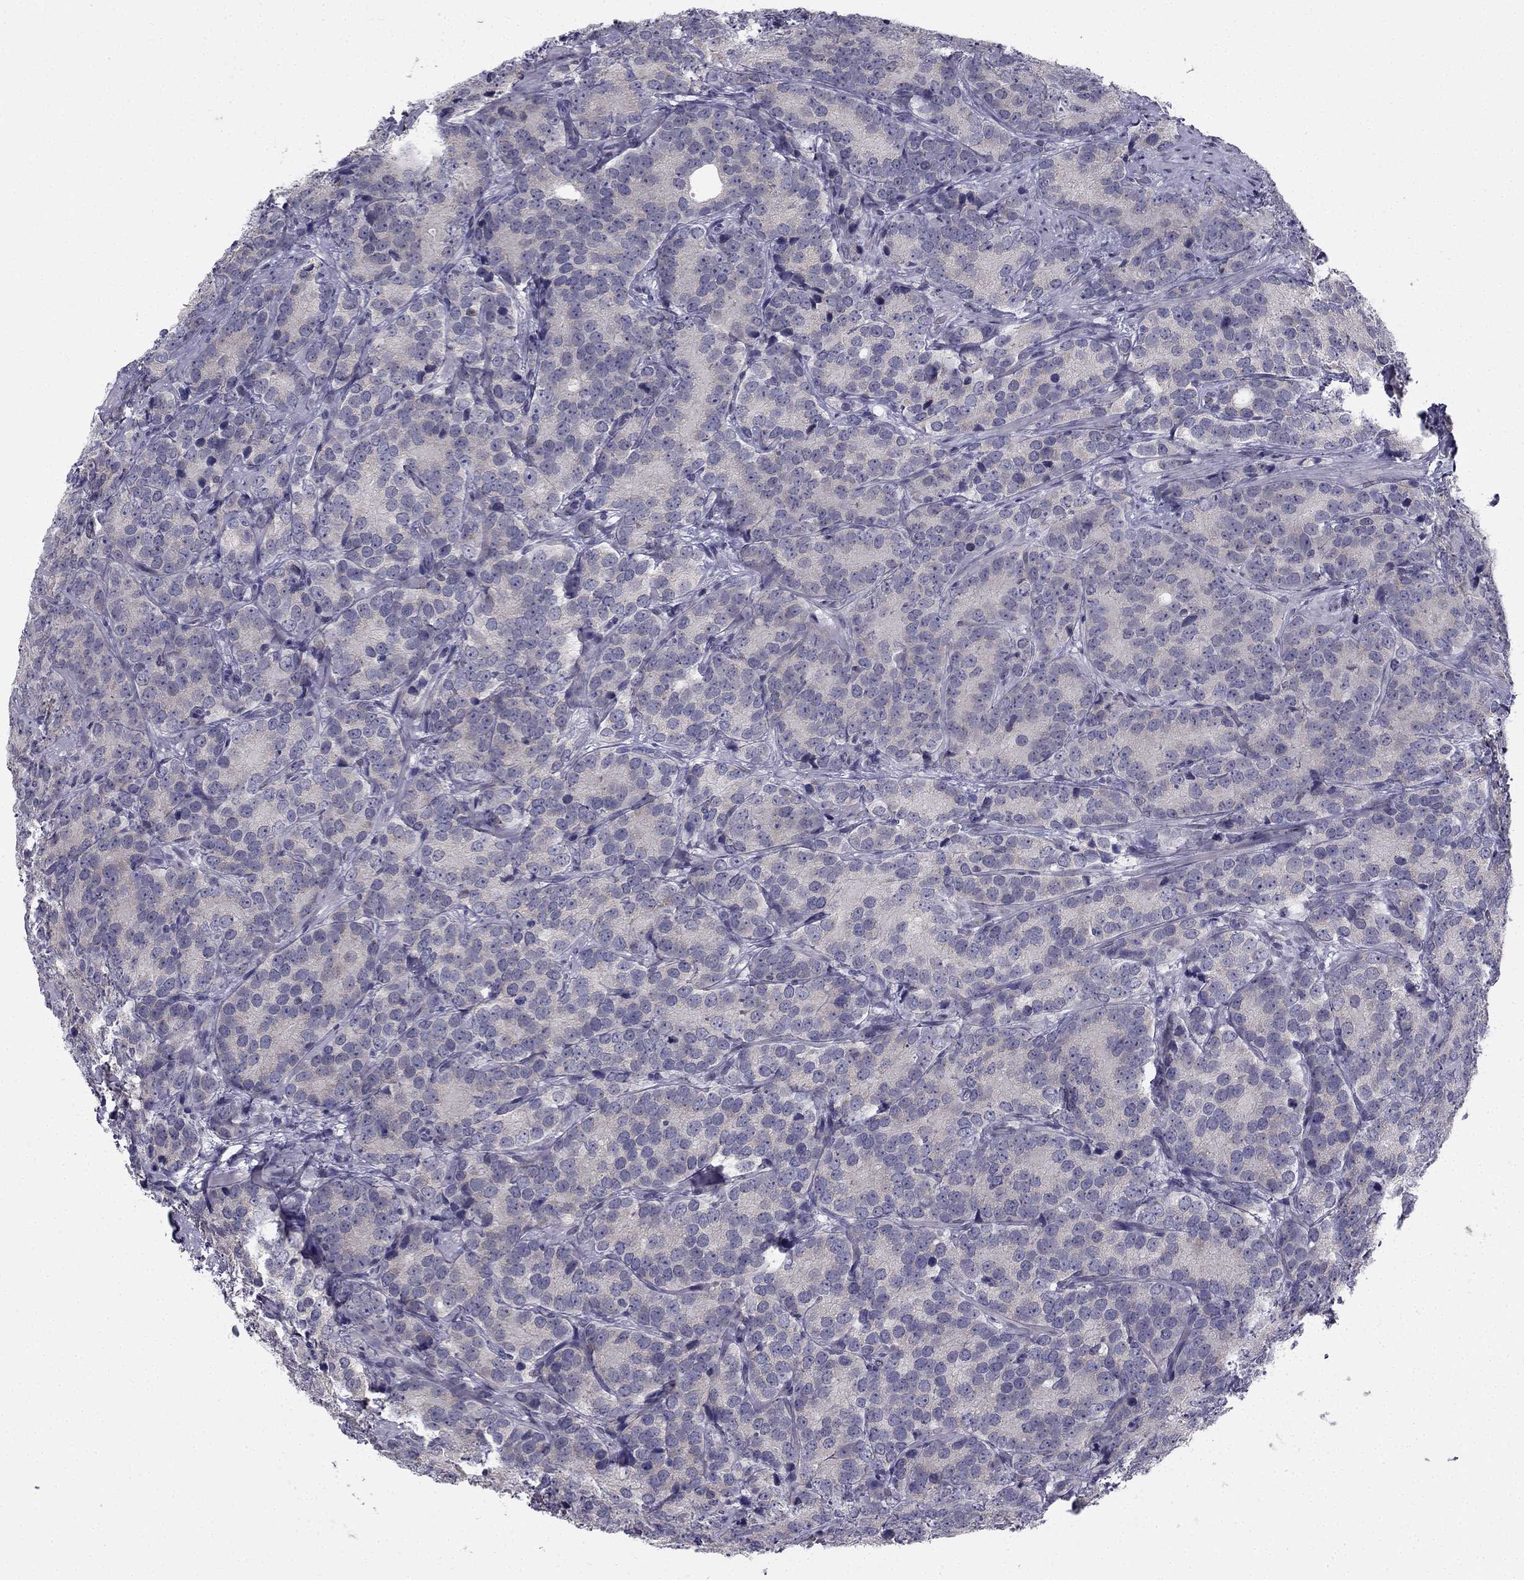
{"staining": {"intensity": "weak", "quantity": "25%-75%", "location": "cytoplasmic/membranous"}, "tissue": "prostate cancer", "cell_type": "Tumor cells", "image_type": "cancer", "snomed": [{"axis": "morphology", "description": "Adenocarcinoma, NOS"}, {"axis": "topography", "description": "Prostate"}], "caption": "IHC (DAB) staining of prostate cancer (adenocarcinoma) exhibits weak cytoplasmic/membranous protein positivity in approximately 25%-75% of tumor cells. Immunohistochemistry (ihc) stains the protein of interest in brown and the nuclei are stained blue.", "gene": "TRPS1", "patient": {"sex": "male", "age": 71}}